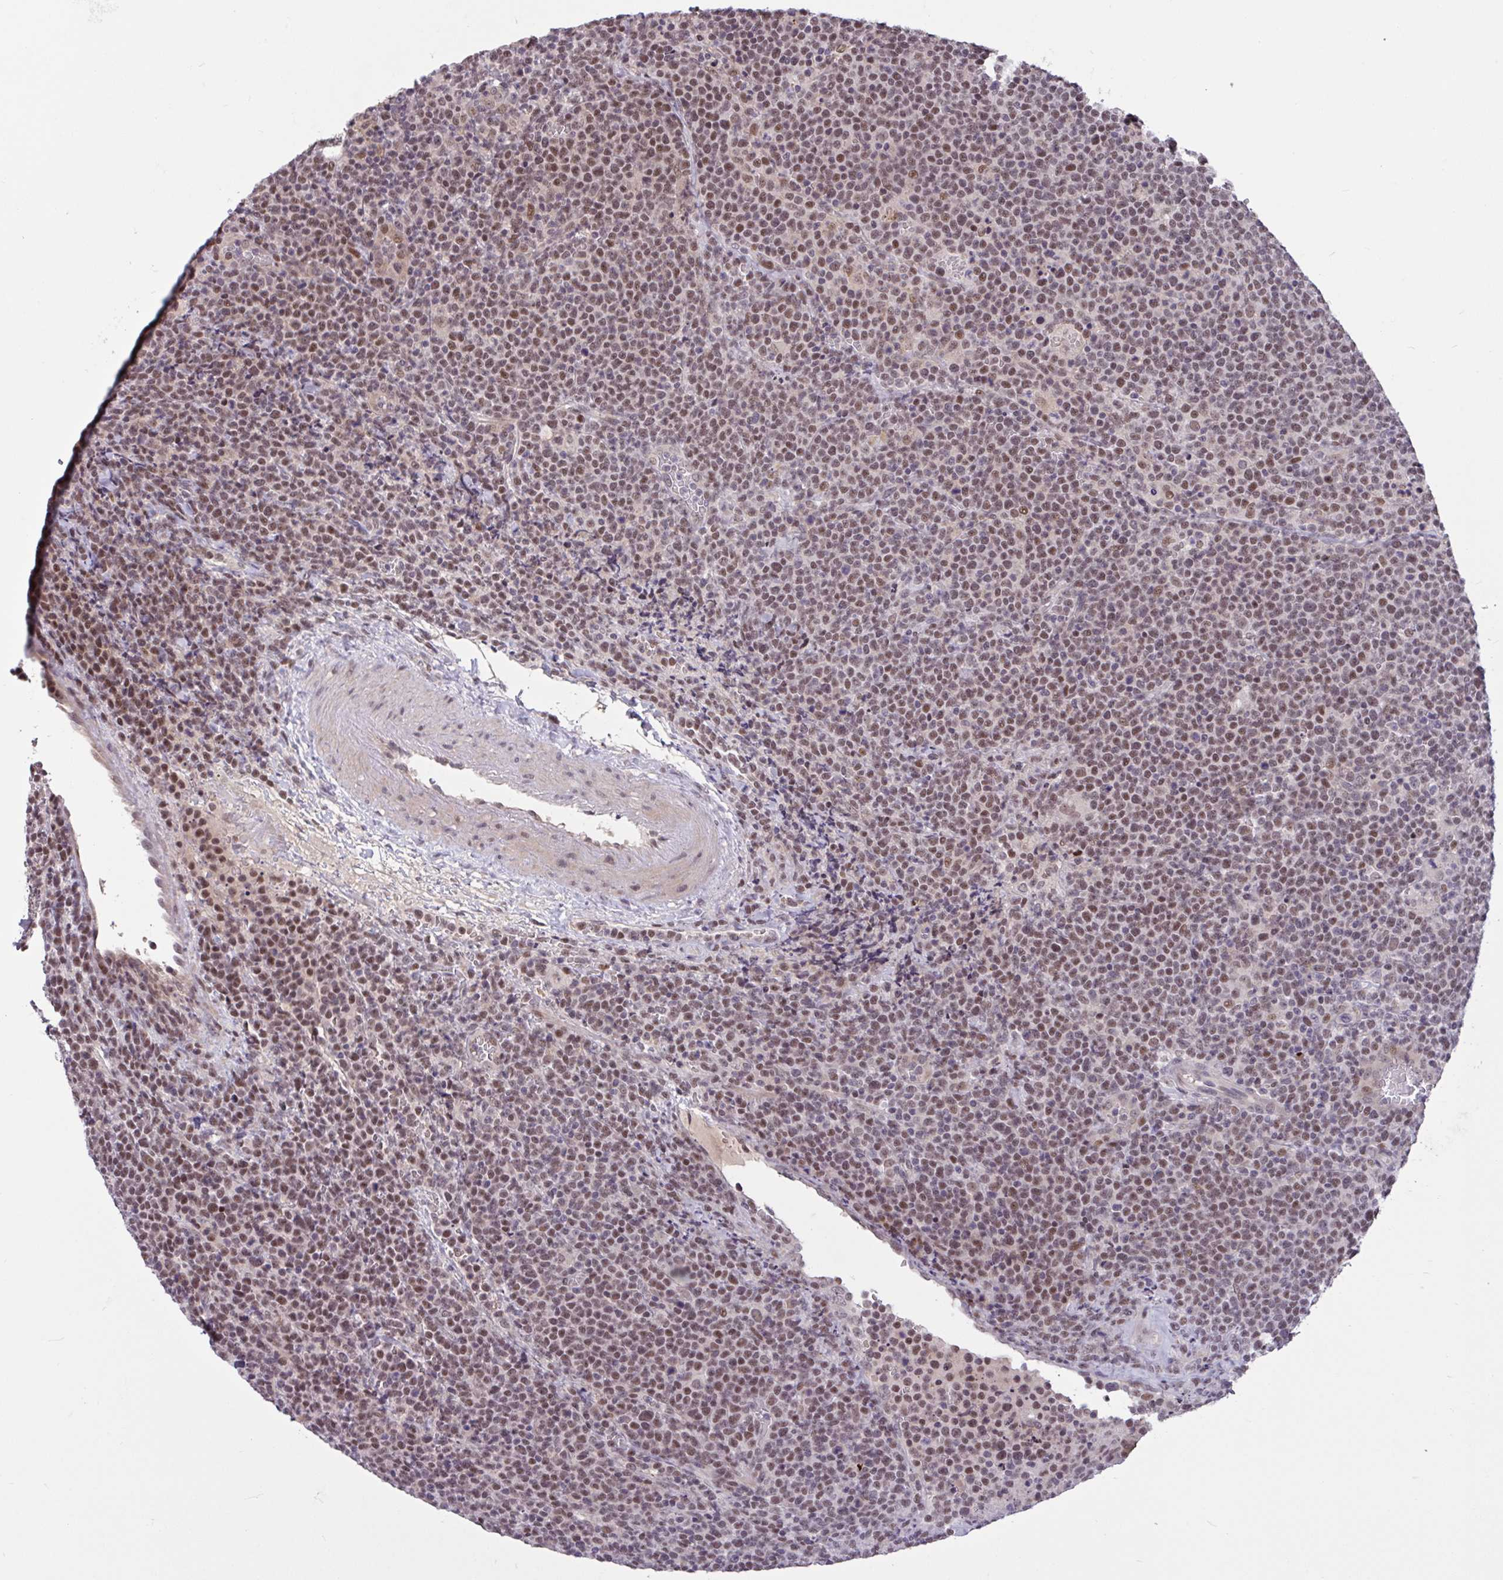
{"staining": {"intensity": "moderate", "quantity": ">75%", "location": "nuclear"}, "tissue": "lymphoma", "cell_type": "Tumor cells", "image_type": "cancer", "snomed": [{"axis": "morphology", "description": "Malignant lymphoma, non-Hodgkin's type, High grade"}, {"axis": "topography", "description": "Lymph node"}], "caption": "DAB immunohistochemical staining of human malignant lymphoma, non-Hodgkin's type (high-grade) reveals moderate nuclear protein positivity in about >75% of tumor cells.", "gene": "ZNF414", "patient": {"sex": "male", "age": 61}}